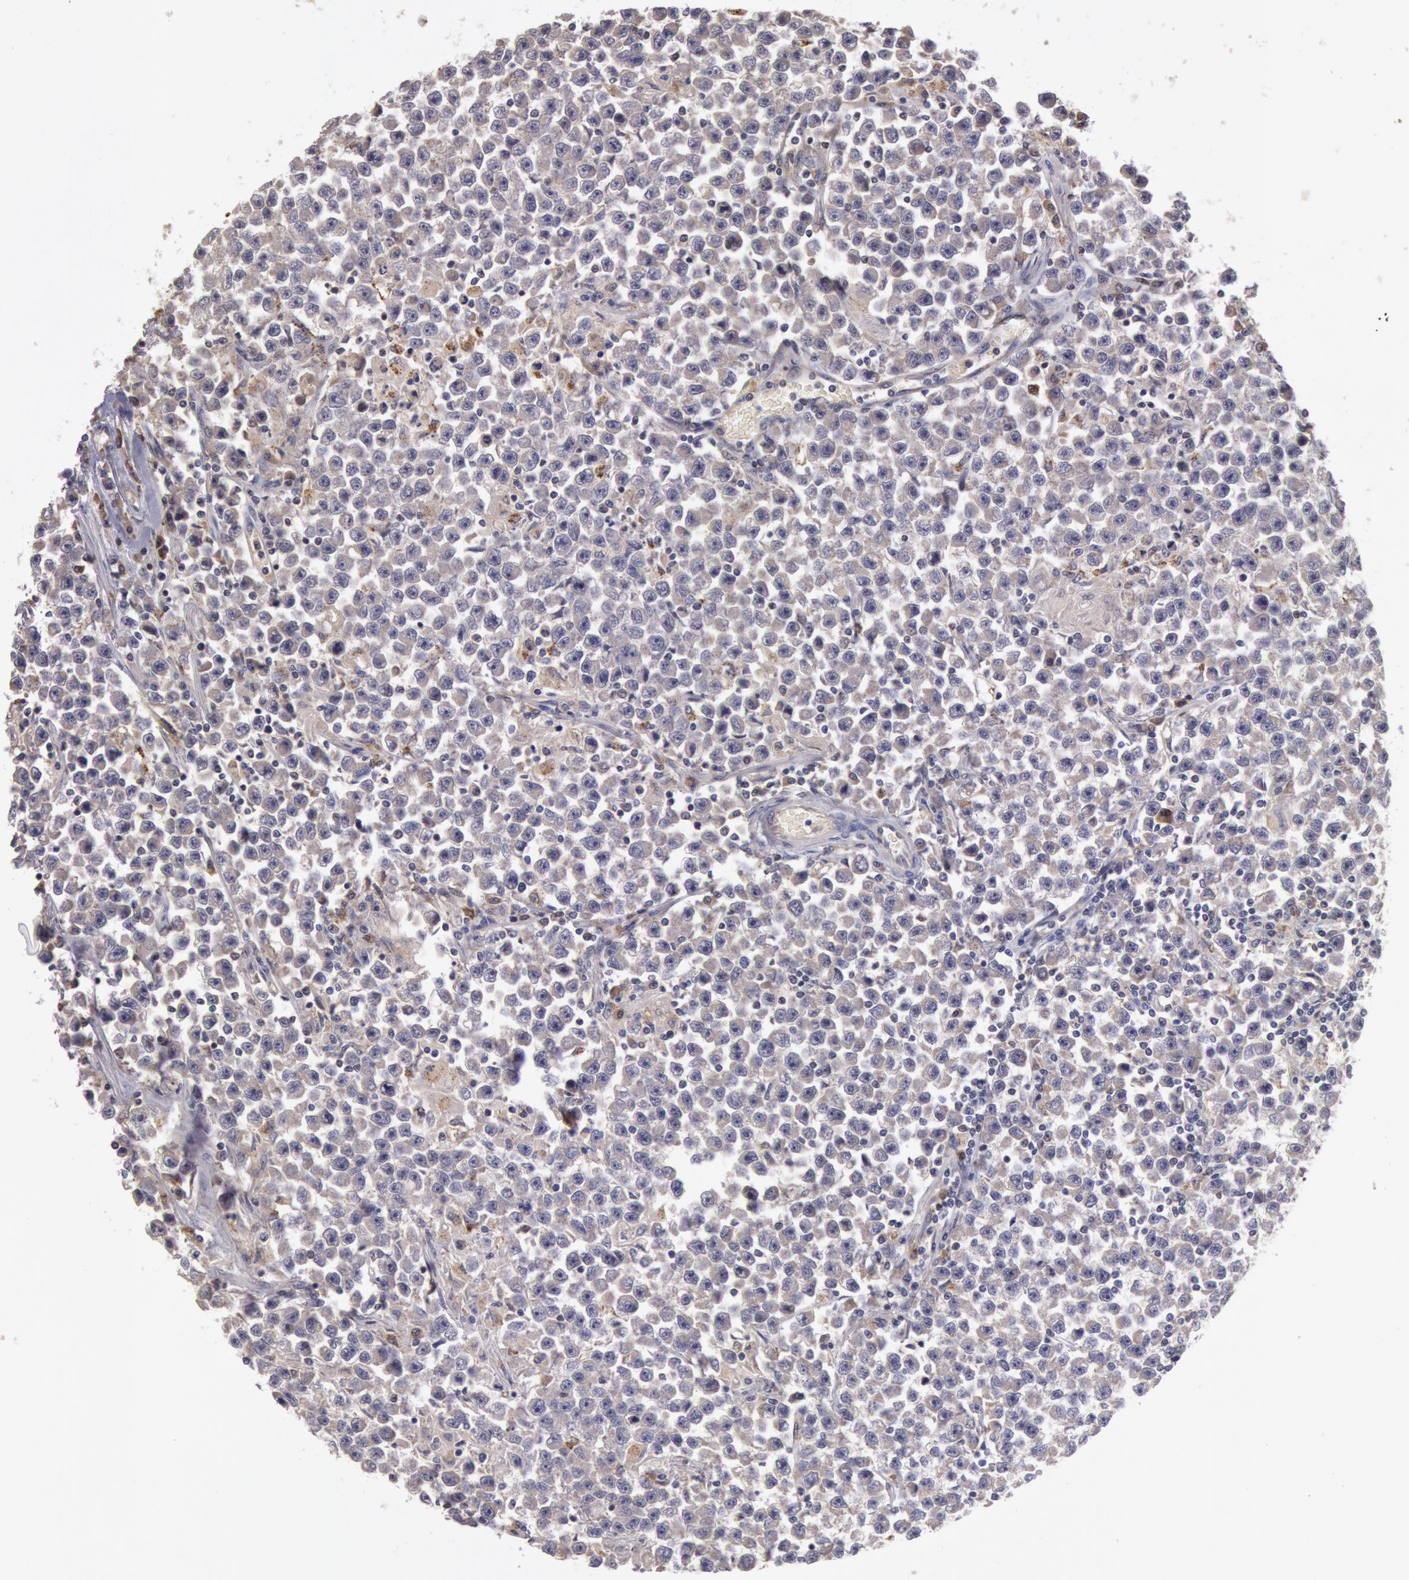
{"staining": {"intensity": "negative", "quantity": "none", "location": "none"}, "tissue": "testis cancer", "cell_type": "Tumor cells", "image_type": "cancer", "snomed": [{"axis": "morphology", "description": "Seminoma, NOS"}, {"axis": "topography", "description": "Testis"}], "caption": "Human testis cancer (seminoma) stained for a protein using immunohistochemistry reveals no expression in tumor cells.", "gene": "MPST", "patient": {"sex": "male", "age": 33}}